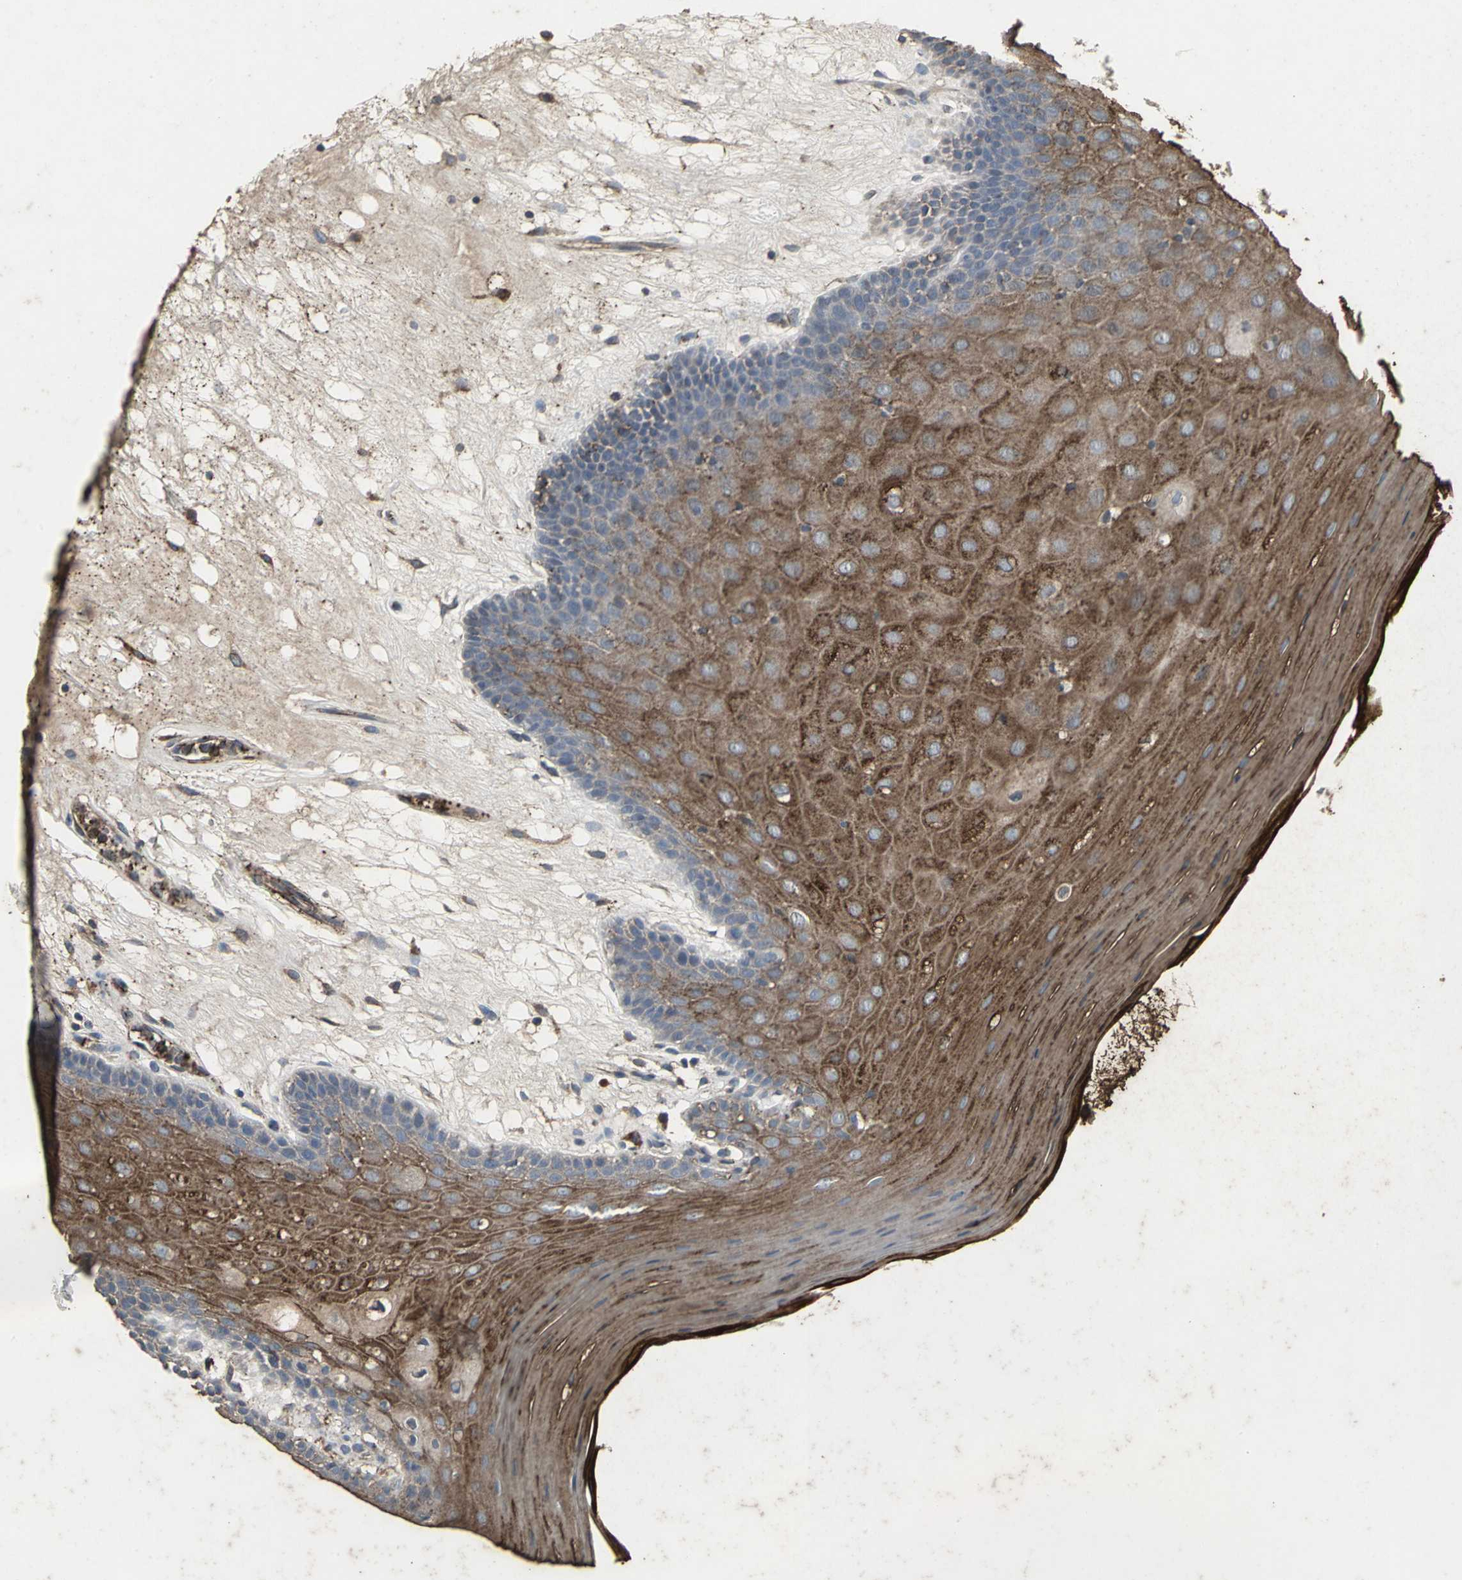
{"staining": {"intensity": "strong", "quantity": ">75%", "location": "cytoplasmic/membranous"}, "tissue": "oral mucosa", "cell_type": "Squamous epithelial cells", "image_type": "normal", "snomed": [{"axis": "morphology", "description": "Normal tissue, NOS"}, {"axis": "morphology", "description": "Squamous cell carcinoma, NOS"}, {"axis": "topography", "description": "Skeletal muscle"}, {"axis": "topography", "description": "Oral tissue"}, {"axis": "topography", "description": "Head-Neck"}], "caption": "Approximately >75% of squamous epithelial cells in unremarkable oral mucosa display strong cytoplasmic/membranous protein positivity as visualized by brown immunohistochemical staining.", "gene": "CCR9", "patient": {"sex": "male", "age": 71}}